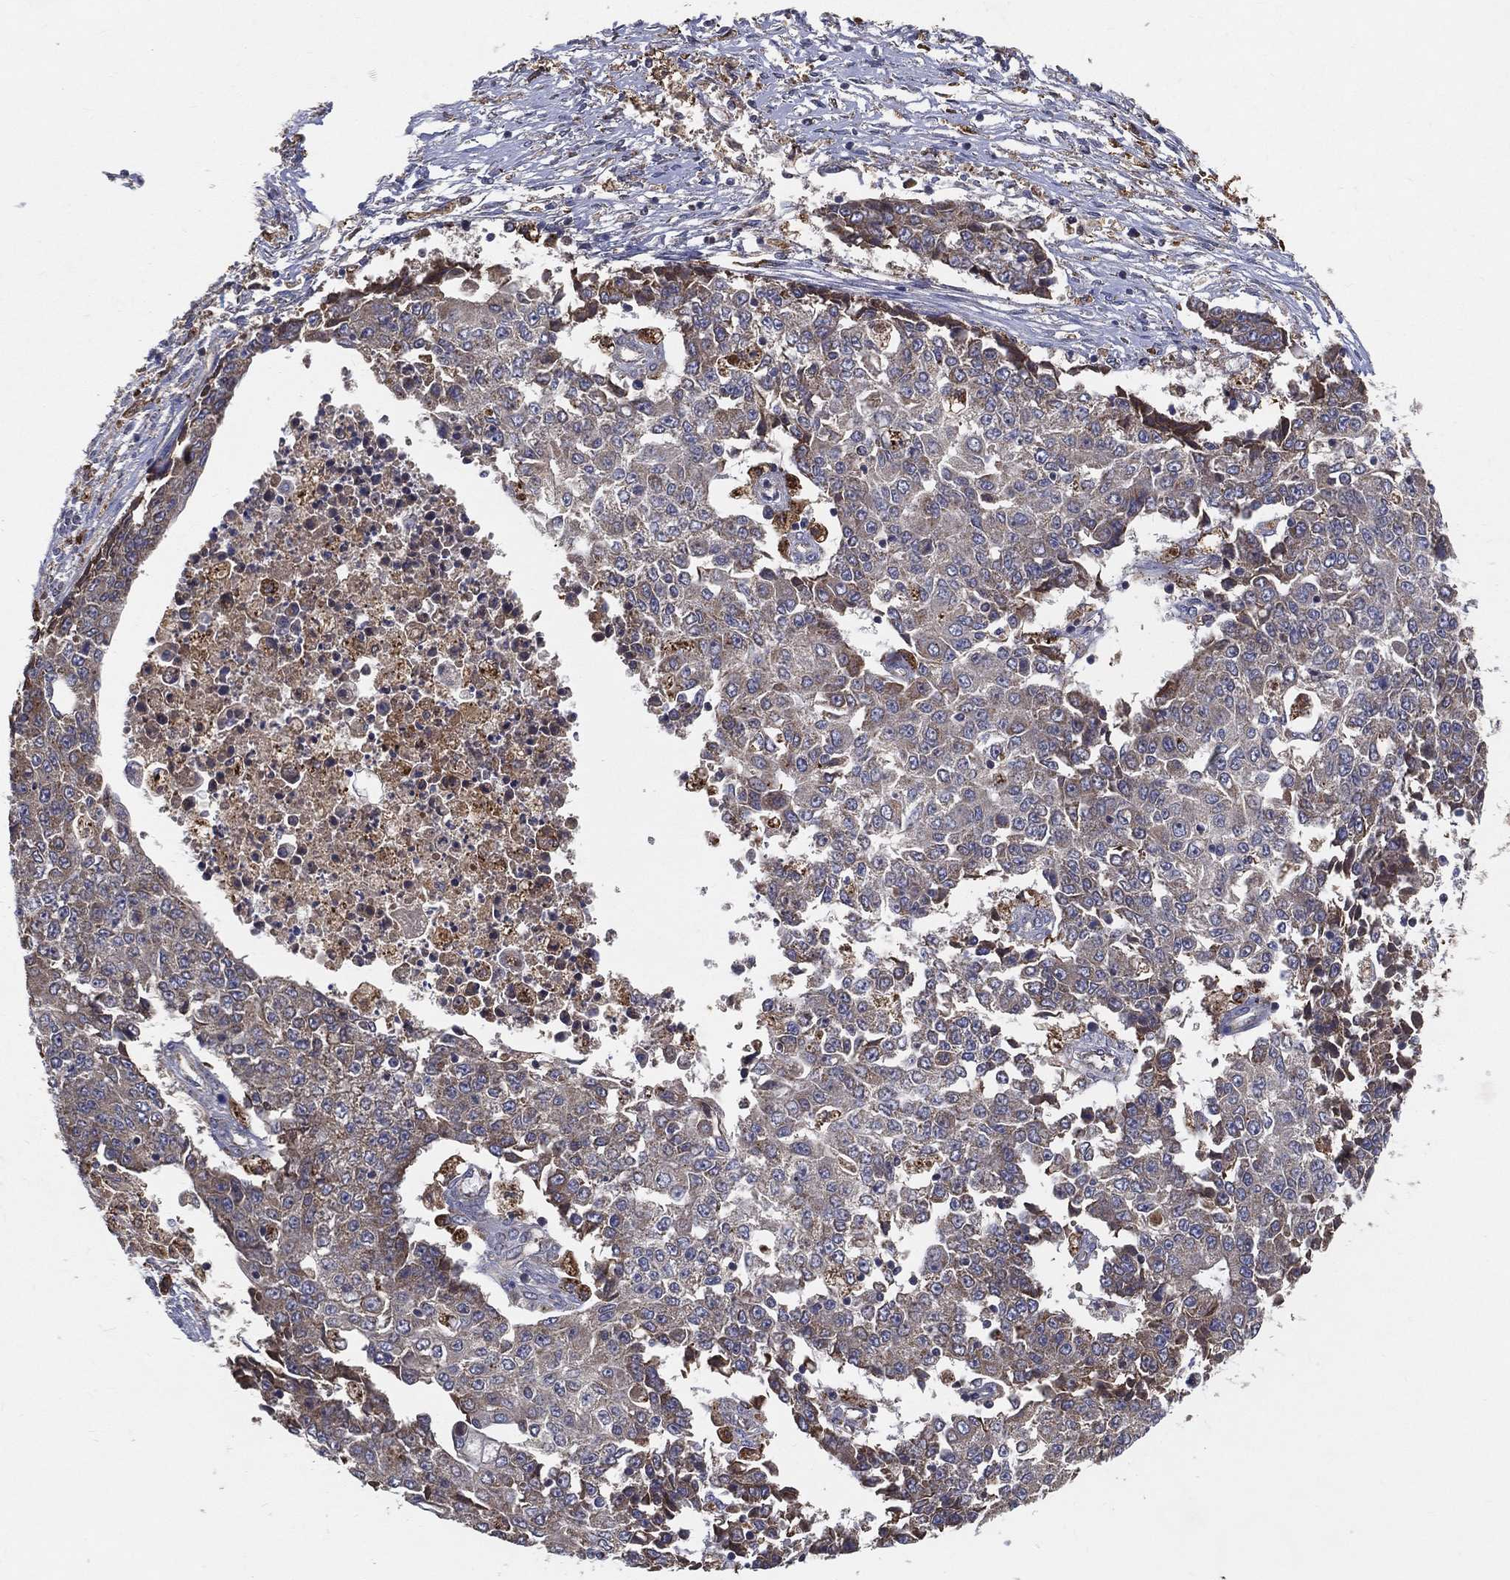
{"staining": {"intensity": "moderate", "quantity": "25%-75%", "location": "cytoplasmic/membranous"}, "tissue": "ovarian cancer", "cell_type": "Tumor cells", "image_type": "cancer", "snomed": [{"axis": "morphology", "description": "Carcinoma, endometroid"}, {"axis": "topography", "description": "Ovary"}], "caption": "High-magnification brightfield microscopy of ovarian cancer (endometroid carcinoma) stained with DAB (brown) and counterstained with hematoxylin (blue). tumor cells exhibit moderate cytoplasmic/membranous staining is appreciated in about25%-75% of cells.", "gene": "MT-ND1", "patient": {"sex": "female", "age": 42}}